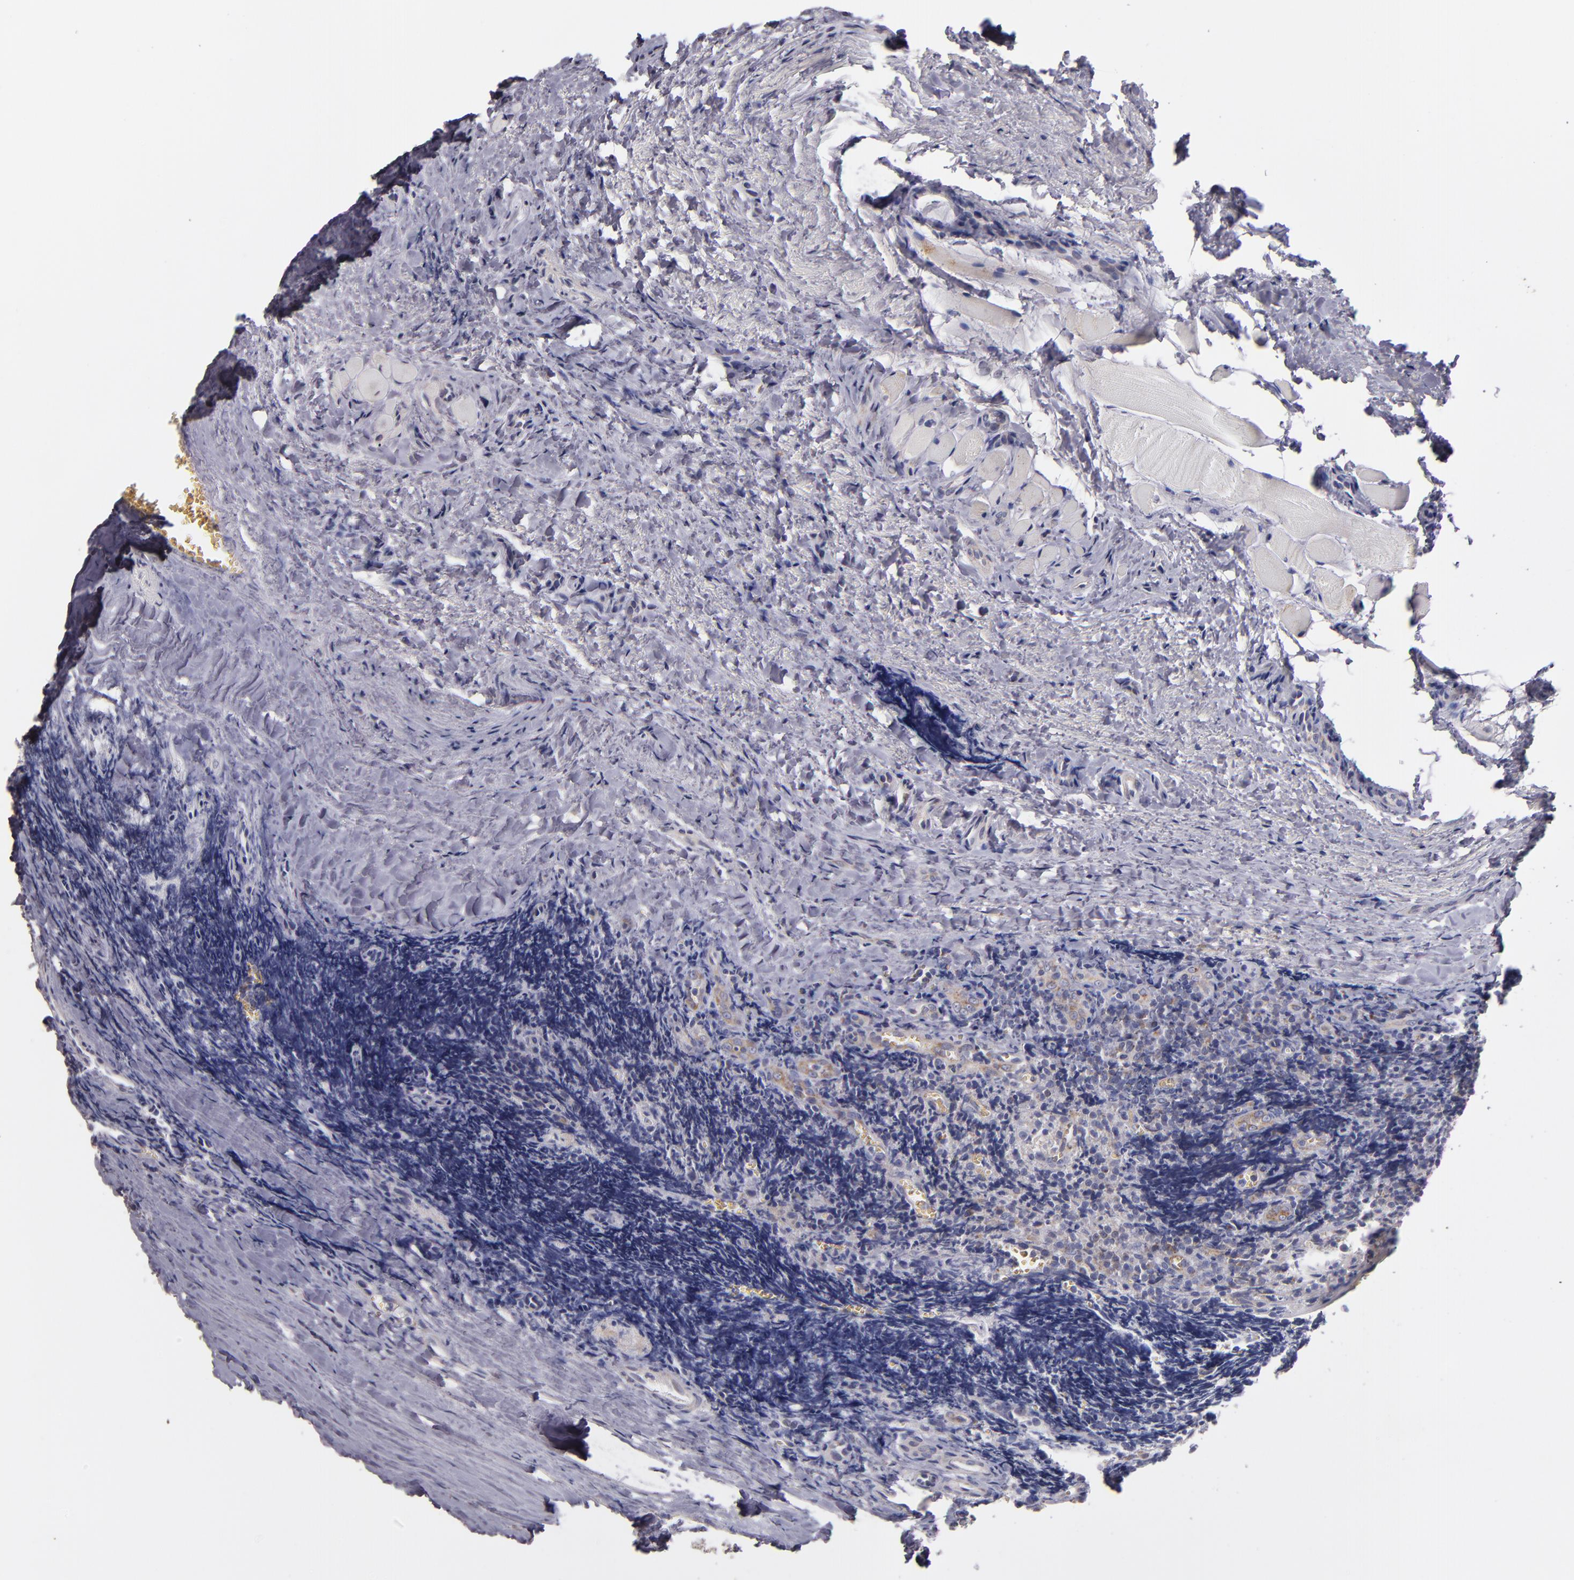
{"staining": {"intensity": "moderate", "quantity": "<25%", "location": "cytoplasmic/membranous"}, "tissue": "tonsil", "cell_type": "Germinal center cells", "image_type": "normal", "snomed": [{"axis": "morphology", "description": "Normal tissue, NOS"}, {"axis": "topography", "description": "Tonsil"}], "caption": "DAB (3,3'-diaminobenzidine) immunohistochemical staining of benign human tonsil demonstrates moderate cytoplasmic/membranous protein expression in about <25% of germinal center cells. Using DAB (3,3'-diaminobenzidine) (brown) and hematoxylin (blue) stains, captured at high magnification using brightfield microscopy.", "gene": "CLTA", "patient": {"sex": "male", "age": 20}}